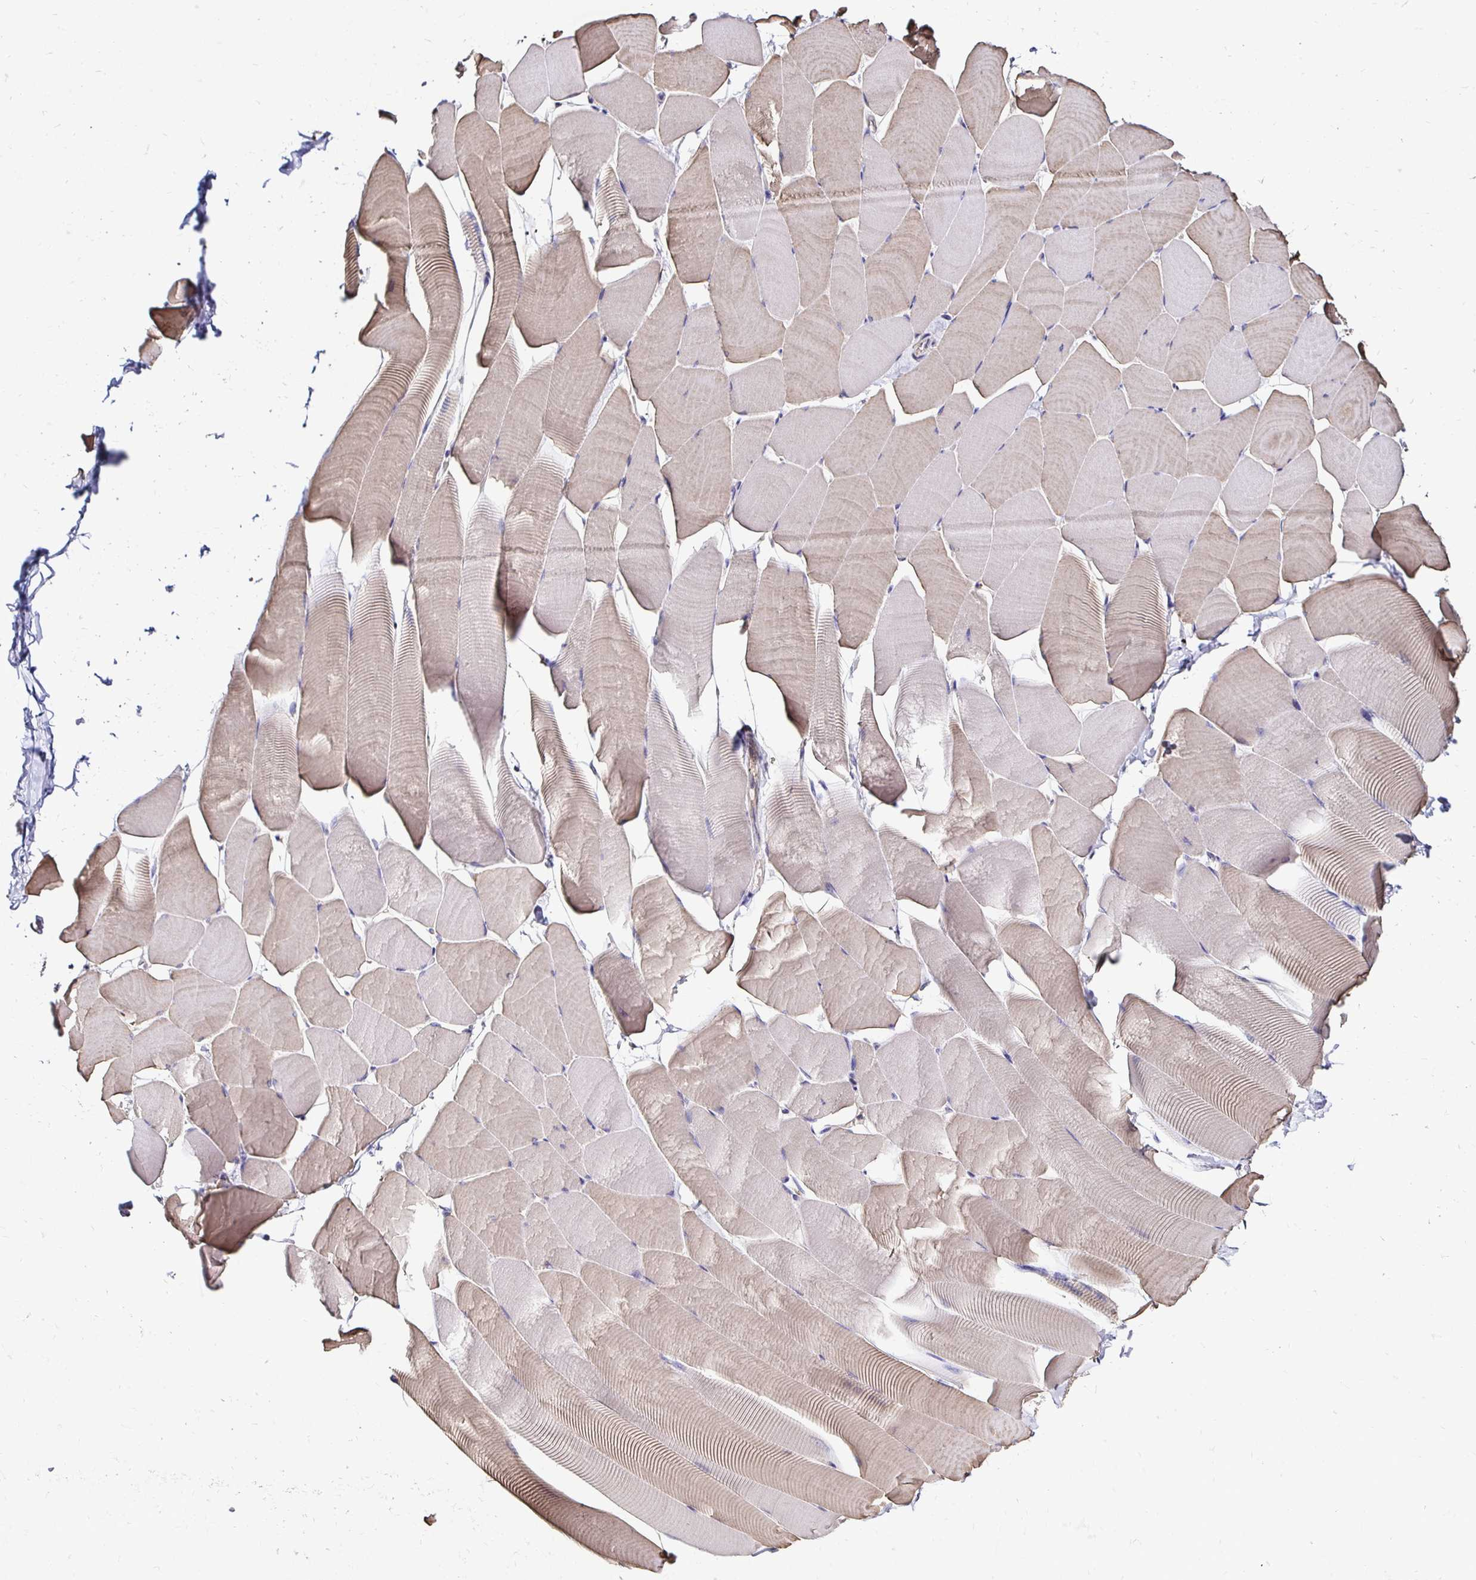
{"staining": {"intensity": "weak", "quantity": "25%-75%", "location": "cytoplasmic/membranous"}, "tissue": "skeletal muscle", "cell_type": "Myocytes", "image_type": "normal", "snomed": [{"axis": "morphology", "description": "Normal tissue, NOS"}, {"axis": "topography", "description": "Skeletal muscle"}], "caption": "Immunohistochemistry image of benign skeletal muscle: skeletal muscle stained using IHC reveals low levels of weak protein expression localized specifically in the cytoplasmic/membranous of myocytes, appearing as a cytoplasmic/membranous brown color.", "gene": "TXN", "patient": {"sex": "male", "age": 25}}